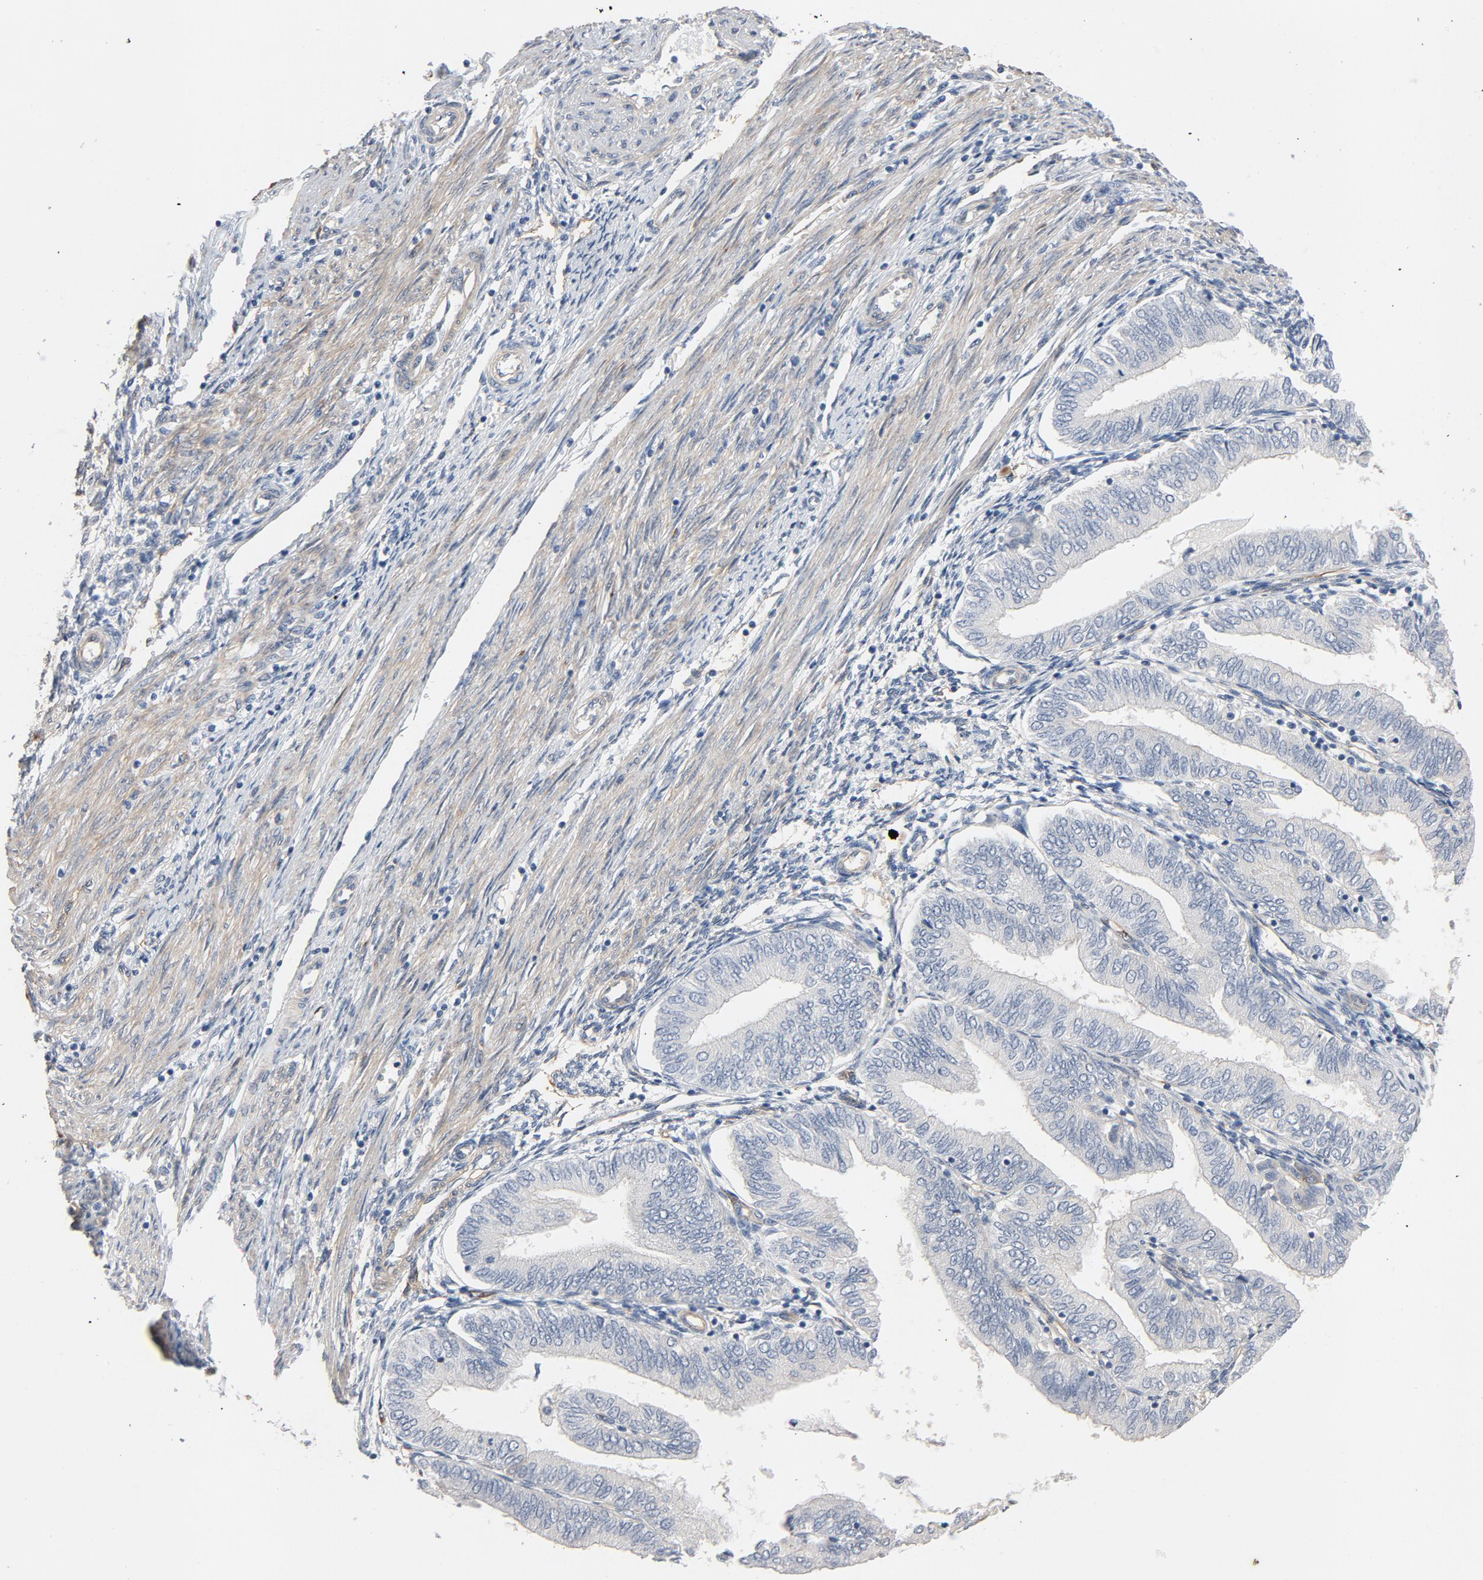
{"staining": {"intensity": "negative", "quantity": "none", "location": "none"}, "tissue": "endometrial cancer", "cell_type": "Tumor cells", "image_type": "cancer", "snomed": [{"axis": "morphology", "description": "Adenocarcinoma, NOS"}, {"axis": "topography", "description": "Endometrium"}], "caption": "This photomicrograph is of adenocarcinoma (endometrial) stained with immunohistochemistry to label a protein in brown with the nuclei are counter-stained blue. There is no positivity in tumor cells.", "gene": "KDR", "patient": {"sex": "female", "age": 51}}